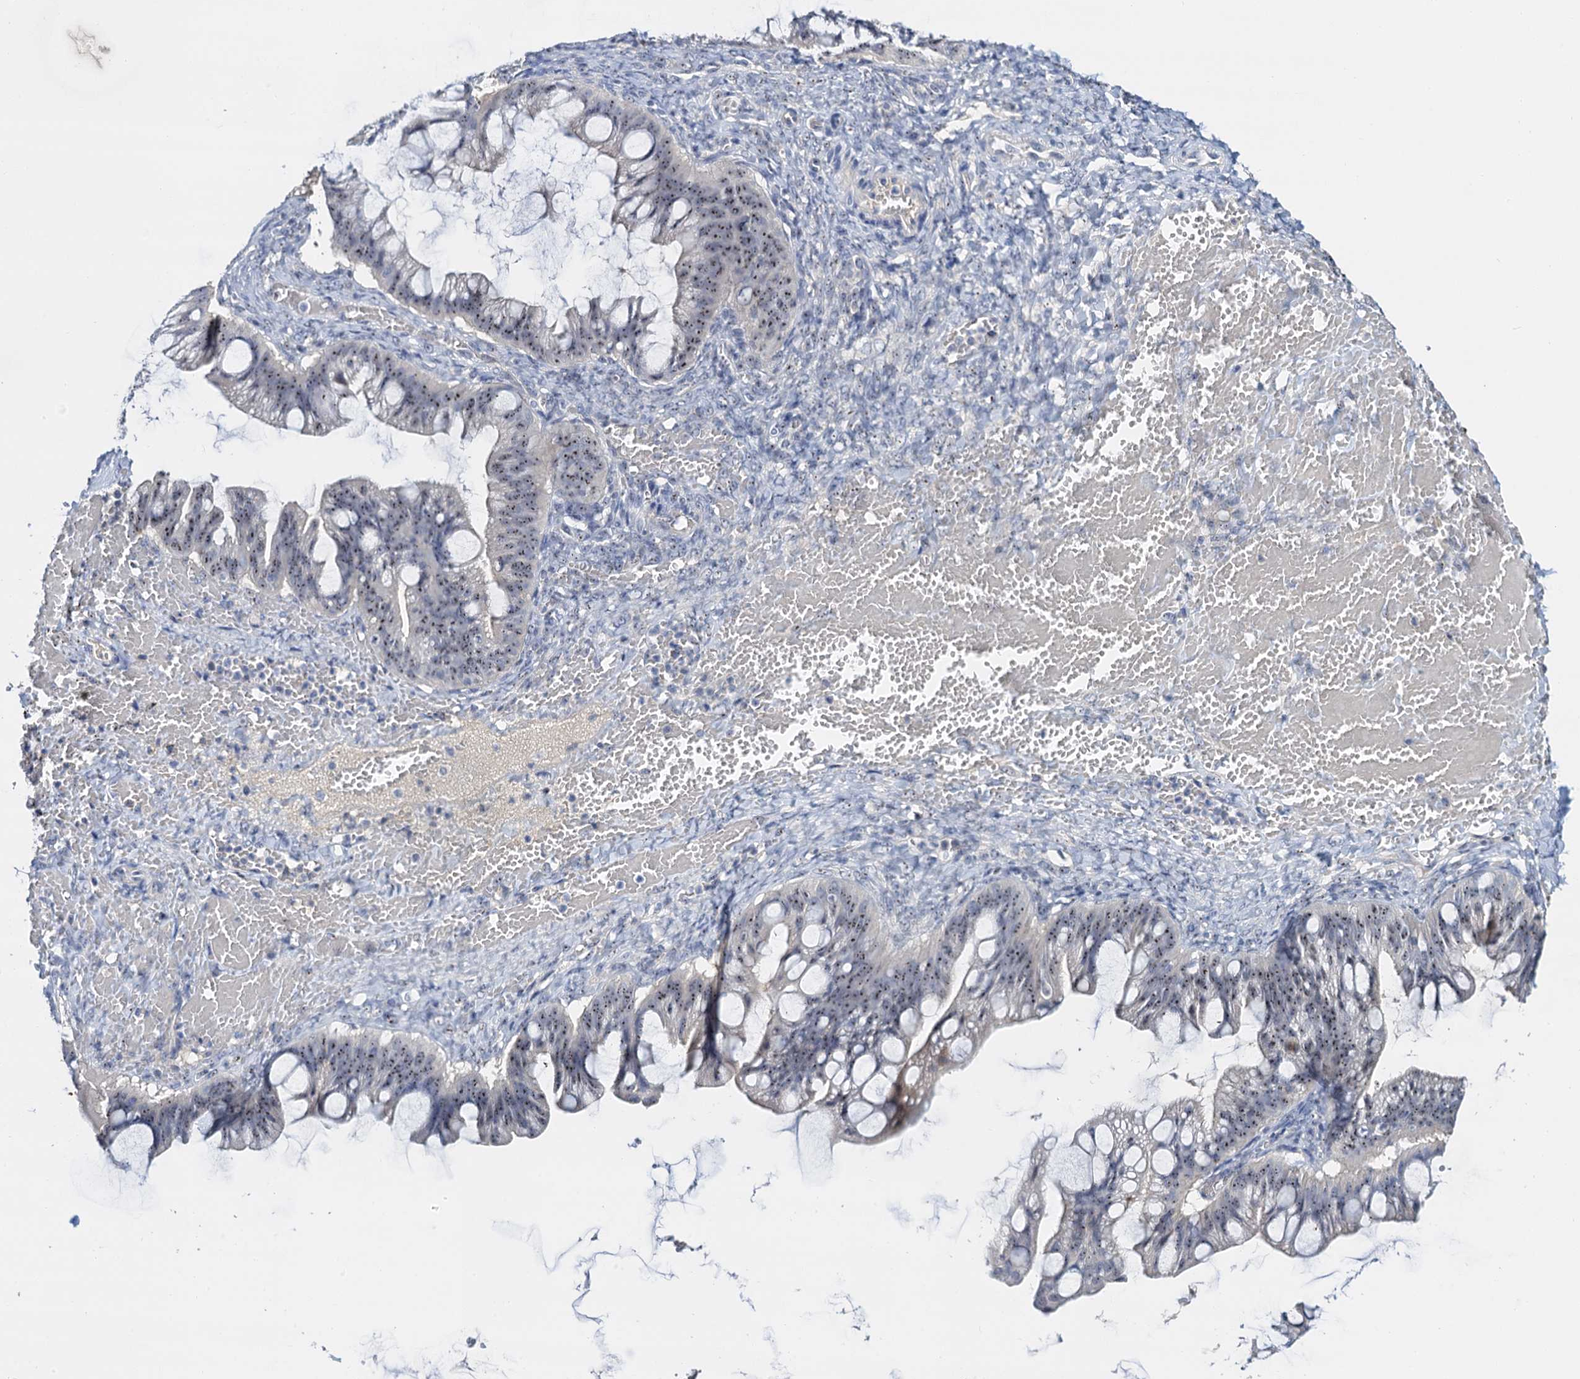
{"staining": {"intensity": "moderate", "quantity": ">75%", "location": "nuclear"}, "tissue": "ovarian cancer", "cell_type": "Tumor cells", "image_type": "cancer", "snomed": [{"axis": "morphology", "description": "Cystadenocarcinoma, mucinous, NOS"}, {"axis": "topography", "description": "Ovary"}], "caption": "Tumor cells reveal medium levels of moderate nuclear positivity in about >75% of cells in human ovarian cancer (mucinous cystadenocarcinoma). (Brightfield microscopy of DAB IHC at high magnification).", "gene": "NOP2", "patient": {"sex": "female", "age": 73}}